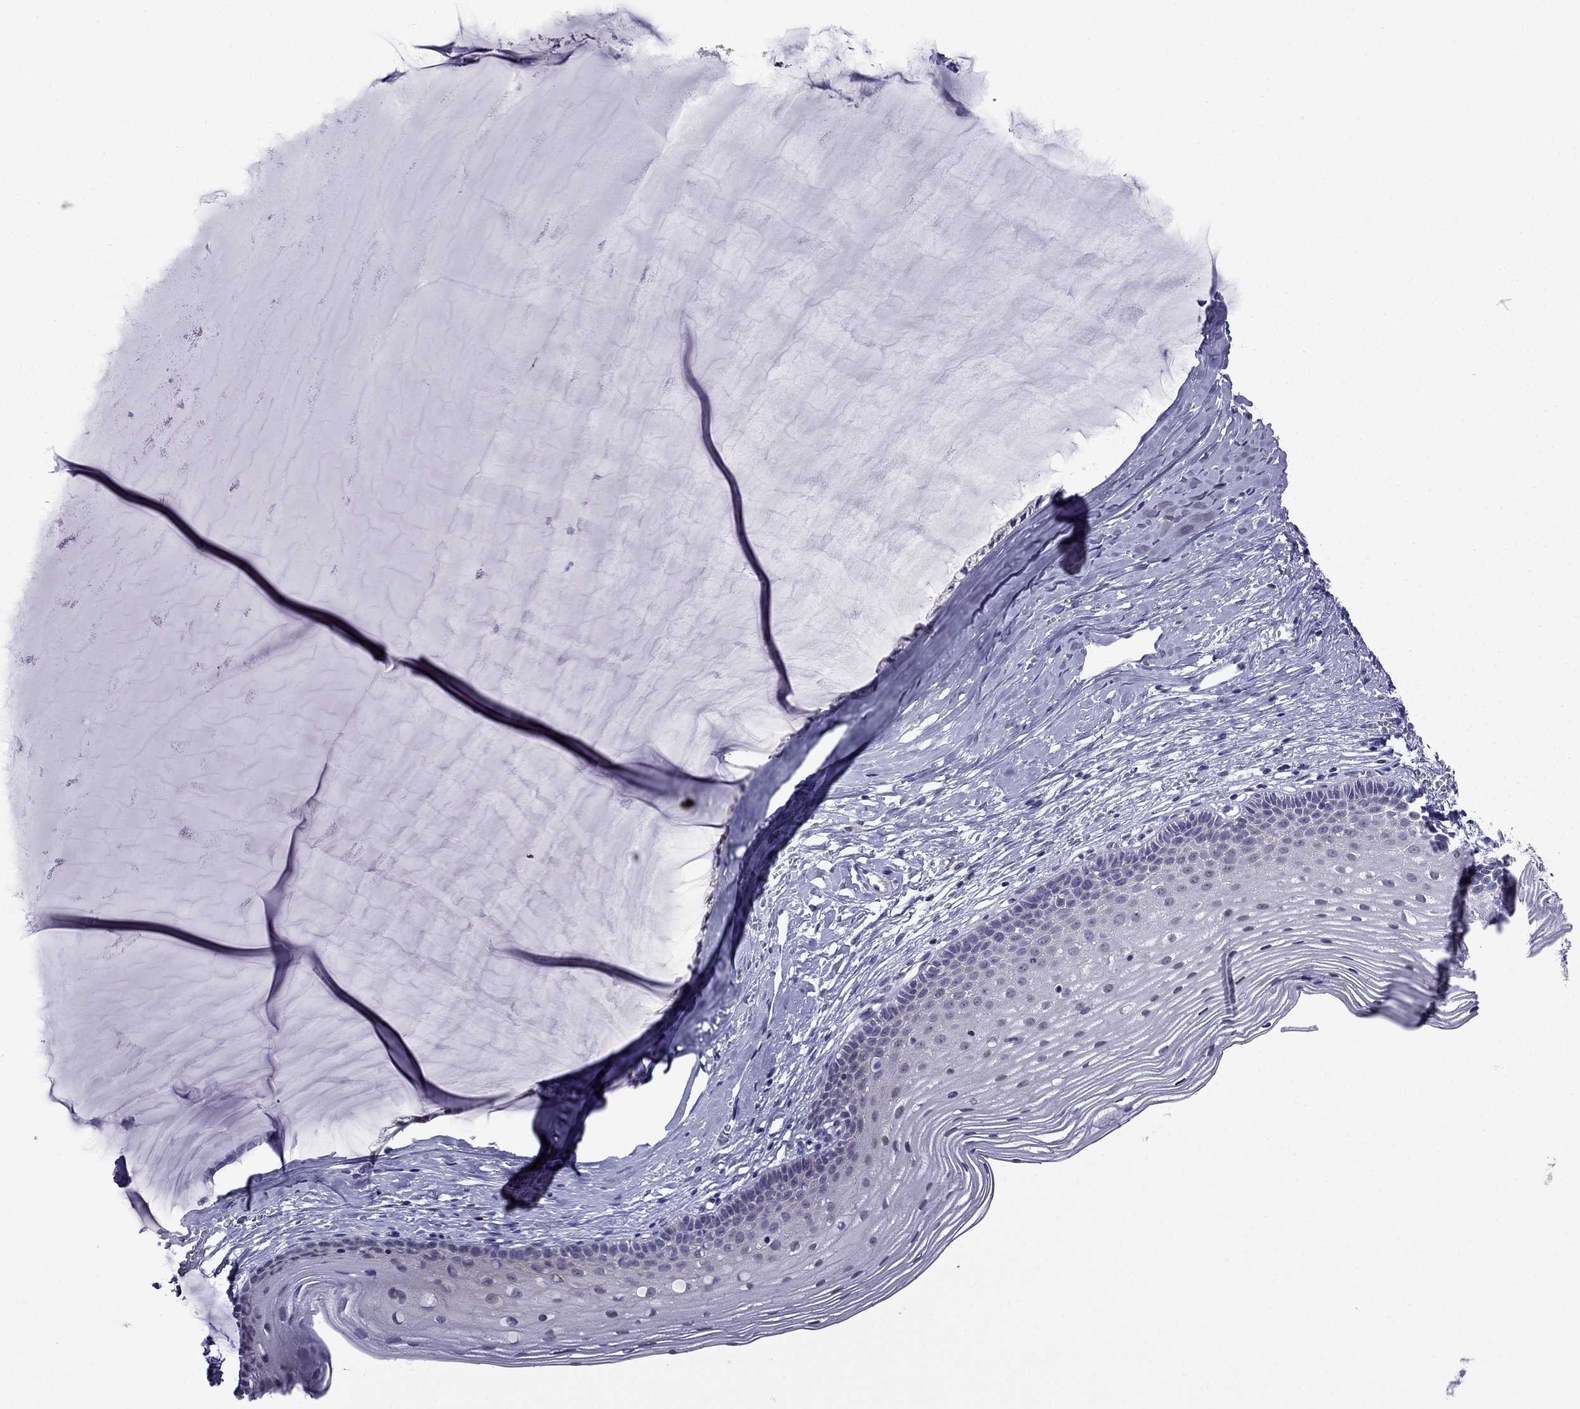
{"staining": {"intensity": "negative", "quantity": "none", "location": "none"}, "tissue": "cervix", "cell_type": "Glandular cells", "image_type": "normal", "snomed": [{"axis": "morphology", "description": "Normal tissue, NOS"}, {"axis": "topography", "description": "Cervix"}], "caption": "Glandular cells show no significant protein staining in benign cervix. (DAB (3,3'-diaminobenzidine) immunohistochemistry (IHC) with hematoxylin counter stain).", "gene": "POM121L12", "patient": {"sex": "female", "age": 40}}